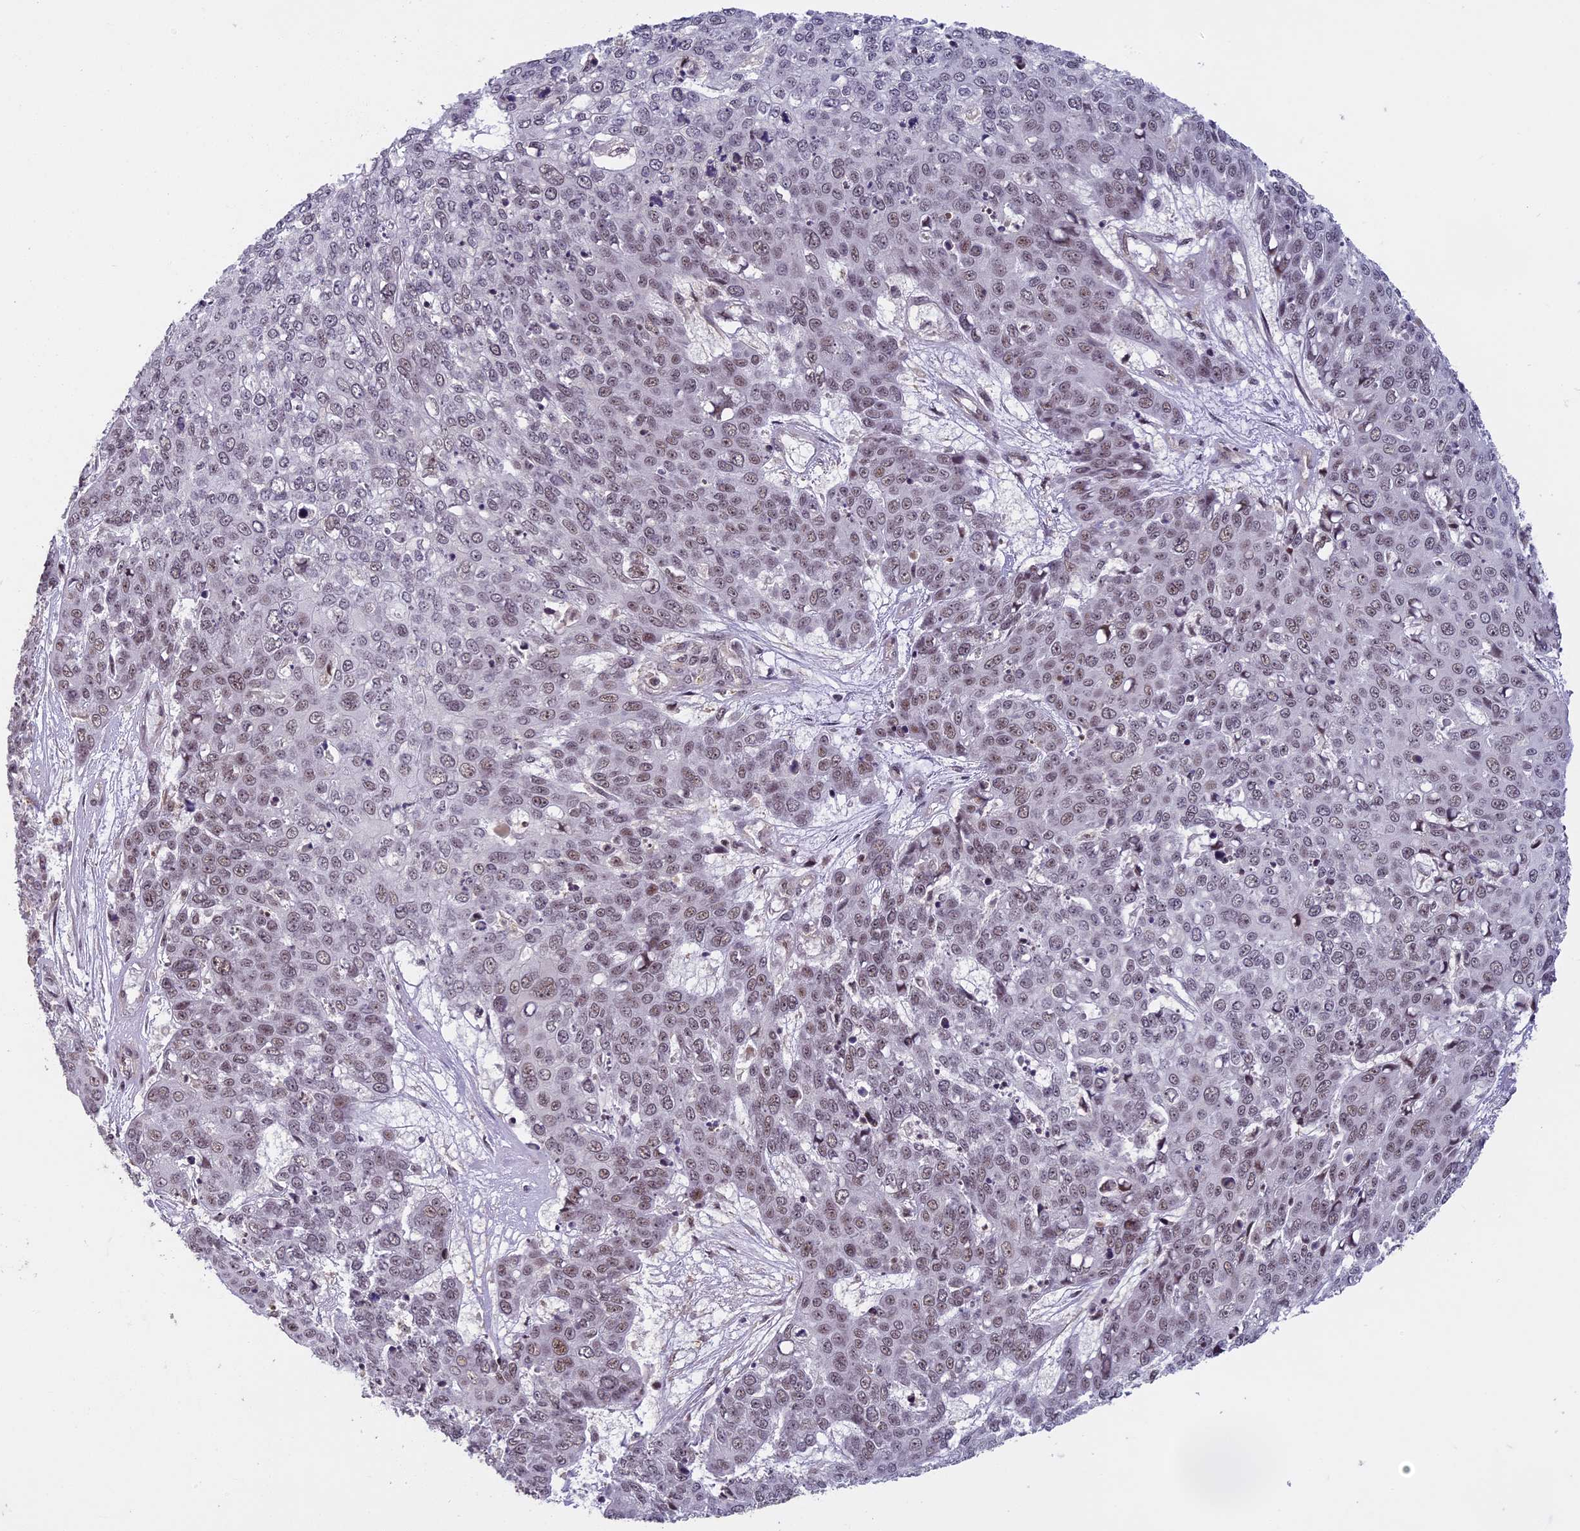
{"staining": {"intensity": "weak", "quantity": "25%-75%", "location": "nuclear"}, "tissue": "skin cancer", "cell_type": "Tumor cells", "image_type": "cancer", "snomed": [{"axis": "morphology", "description": "Squamous cell carcinoma, NOS"}, {"axis": "topography", "description": "Skin"}], "caption": "The micrograph demonstrates immunohistochemical staining of skin cancer. There is weak nuclear expression is present in approximately 25%-75% of tumor cells.", "gene": "MORF4L1", "patient": {"sex": "male", "age": 71}}